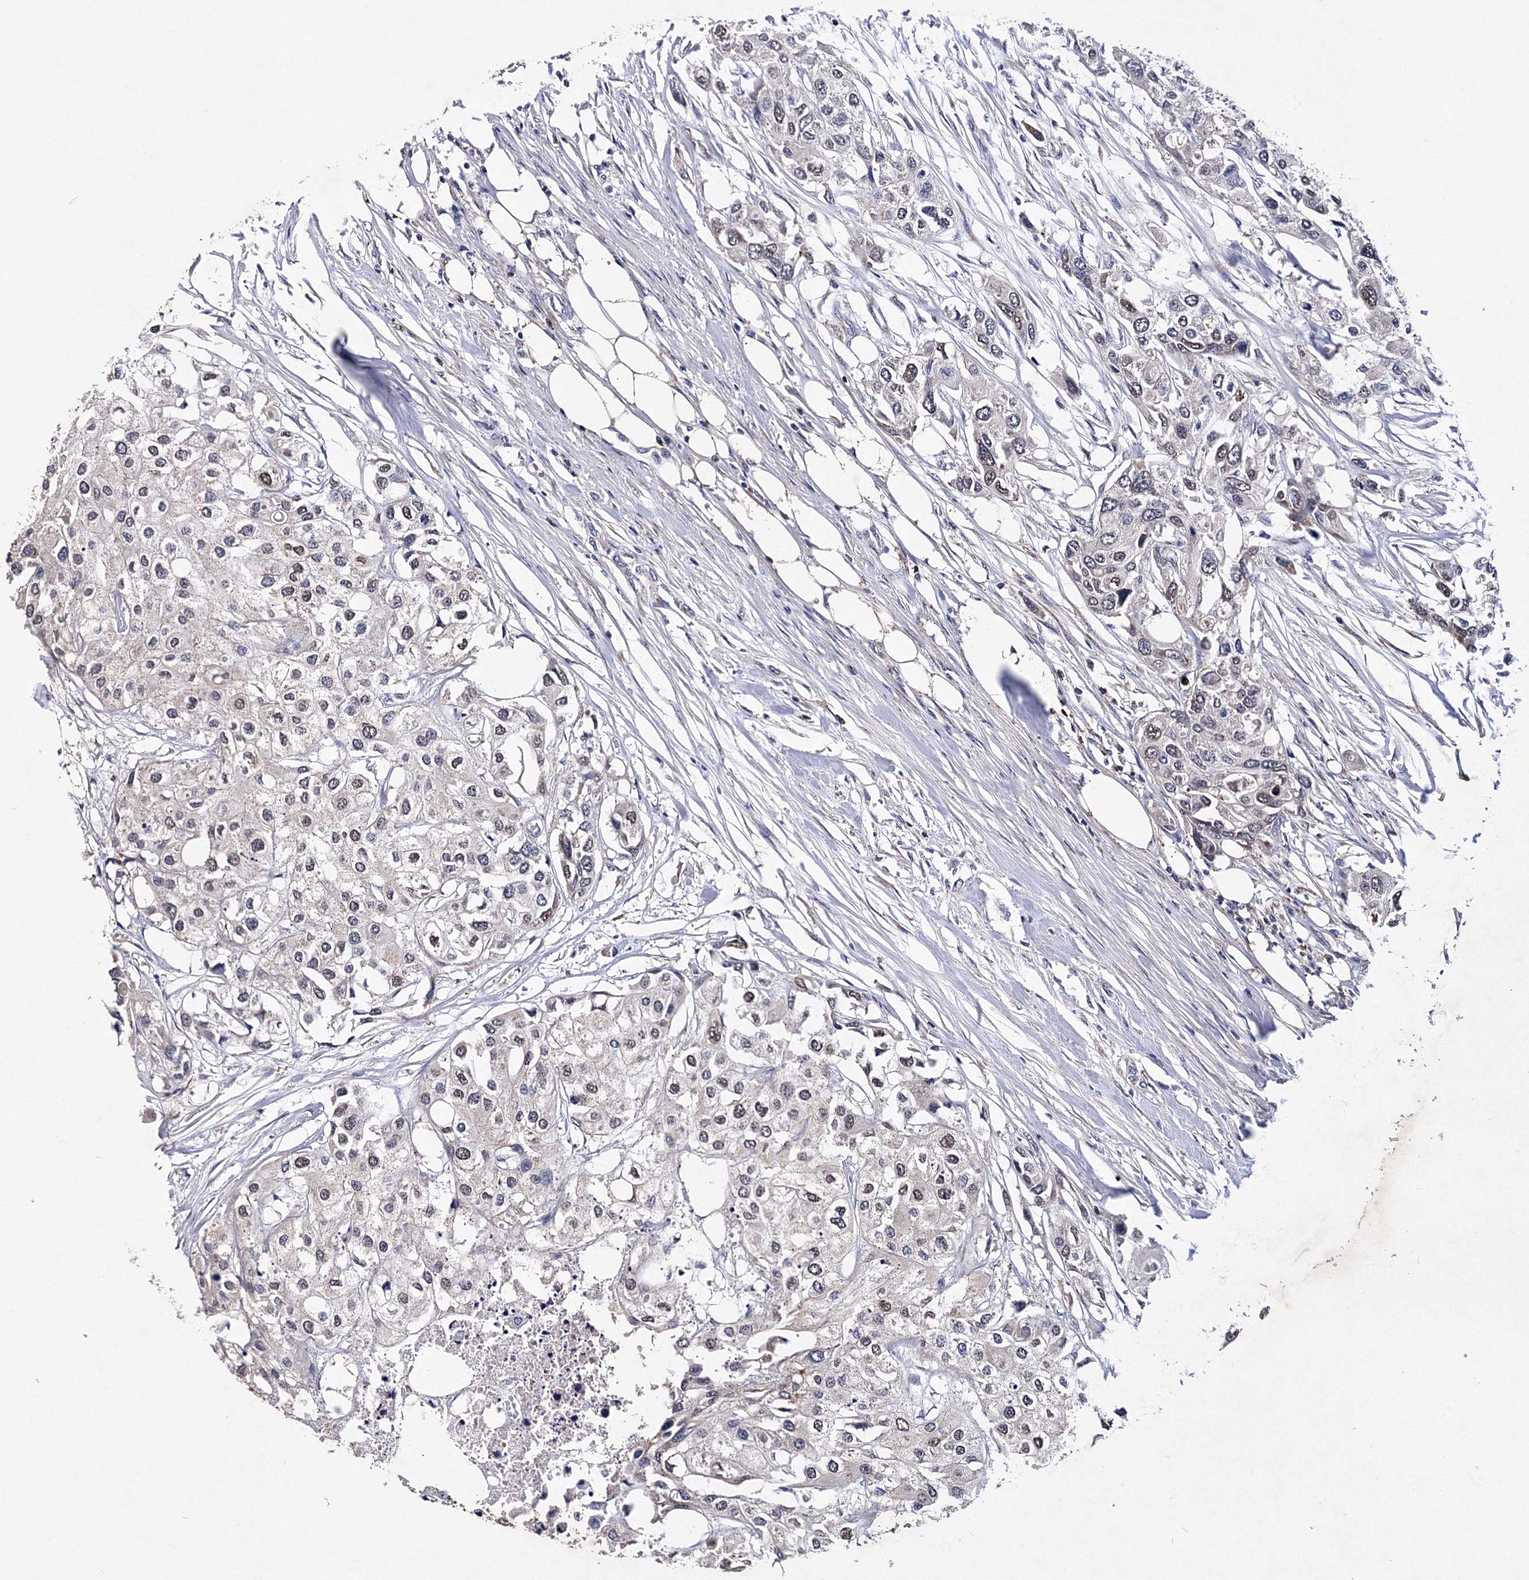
{"staining": {"intensity": "negative", "quantity": "none", "location": "none"}, "tissue": "urothelial cancer", "cell_type": "Tumor cells", "image_type": "cancer", "snomed": [{"axis": "morphology", "description": "Urothelial carcinoma, High grade"}, {"axis": "topography", "description": "Urinary bladder"}], "caption": "Protein analysis of urothelial cancer displays no significant positivity in tumor cells.", "gene": "PHYKPL", "patient": {"sex": "male", "age": 64}}